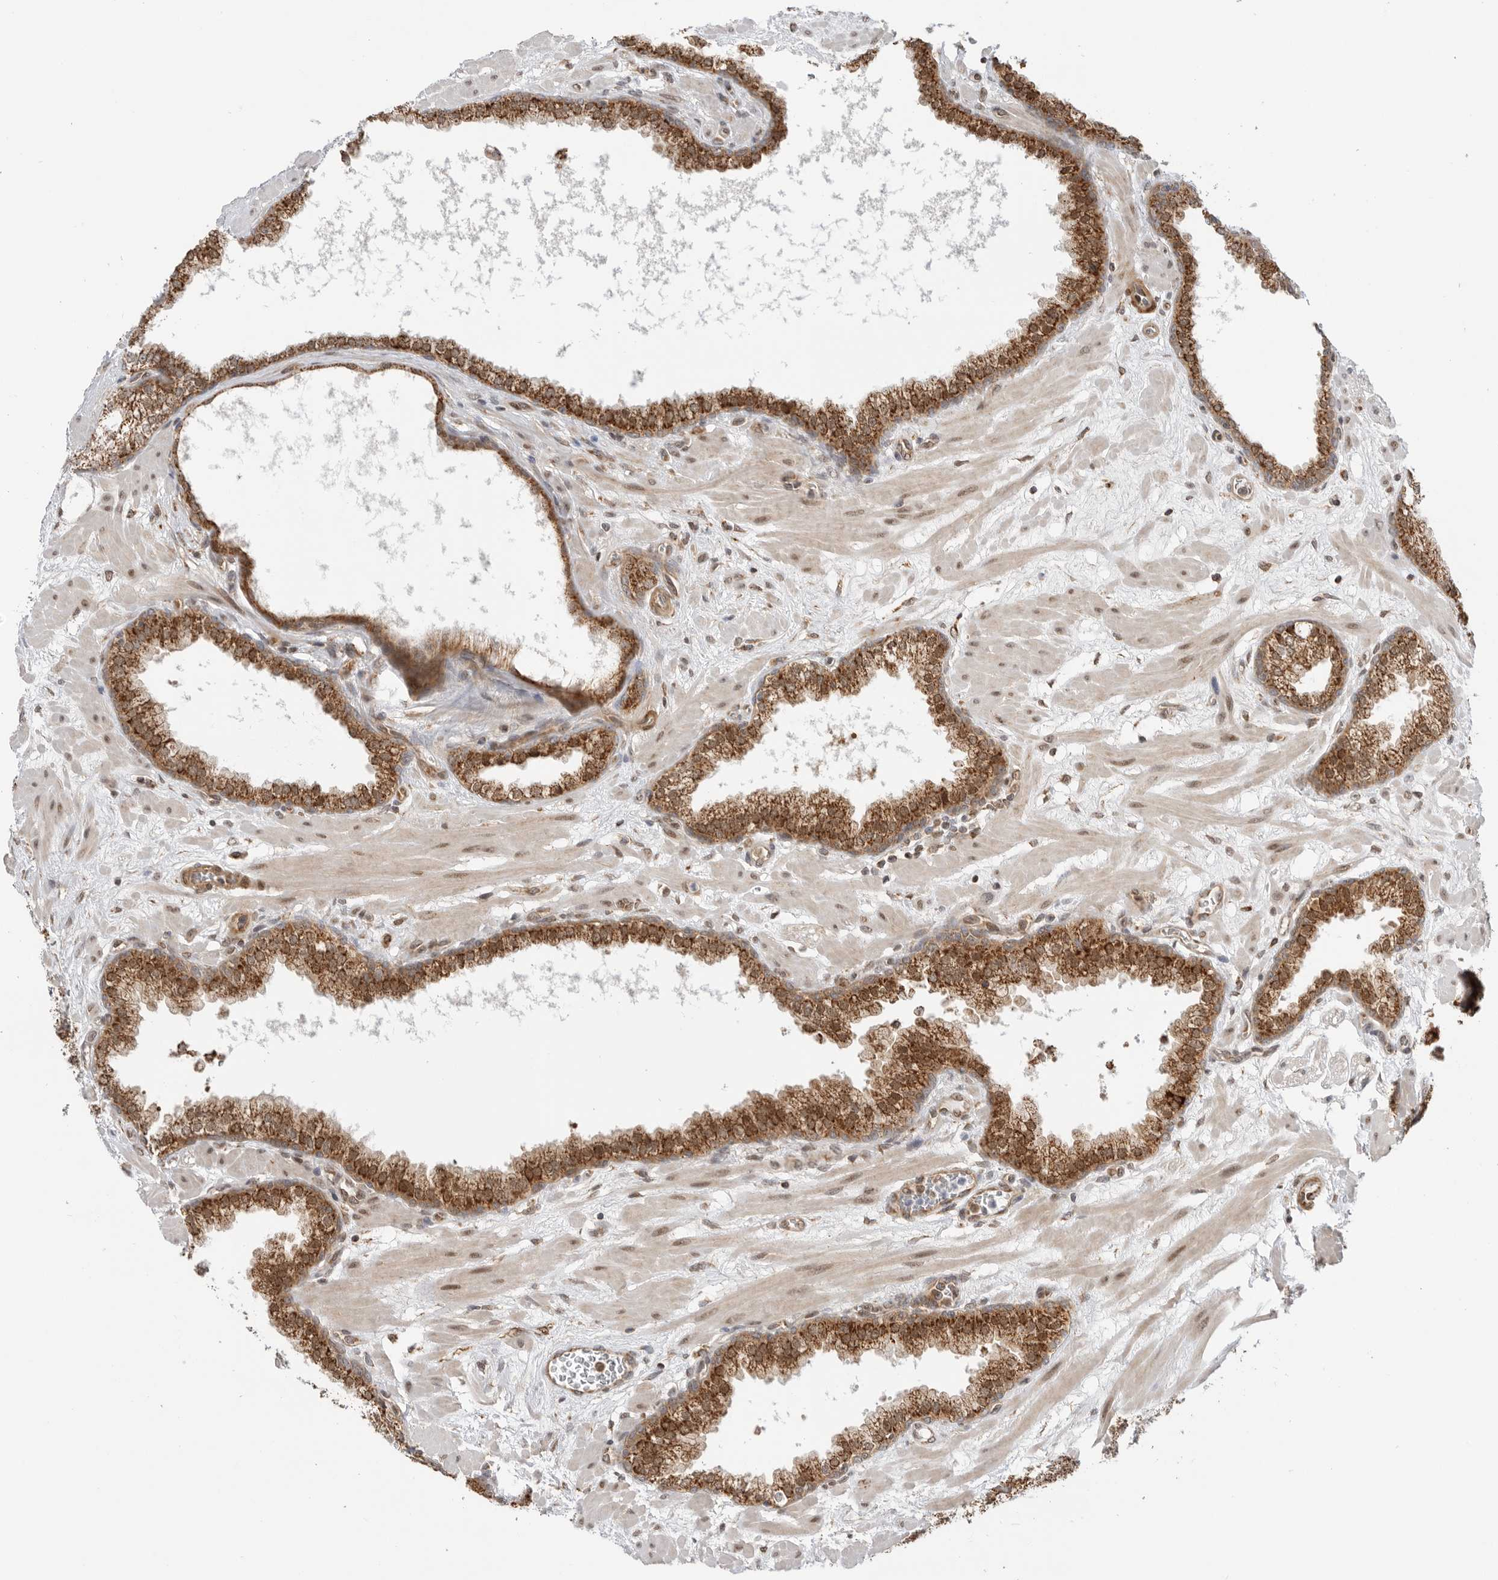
{"staining": {"intensity": "strong", "quantity": ">75%", "location": "cytoplasmic/membranous"}, "tissue": "prostate", "cell_type": "Glandular cells", "image_type": "normal", "snomed": [{"axis": "morphology", "description": "Normal tissue, NOS"}, {"axis": "morphology", "description": "Urothelial carcinoma, Low grade"}, {"axis": "topography", "description": "Urinary bladder"}, {"axis": "topography", "description": "Prostate"}], "caption": "High-power microscopy captured an IHC image of benign prostate, revealing strong cytoplasmic/membranous positivity in about >75% of glandular cells. Using DAB (brown) and hematoxylin (blue) stains, captured at high magnification using brightfield microscopy.", "gene": "DCAF8", "patient": {"sex": "male", "age": 60}}